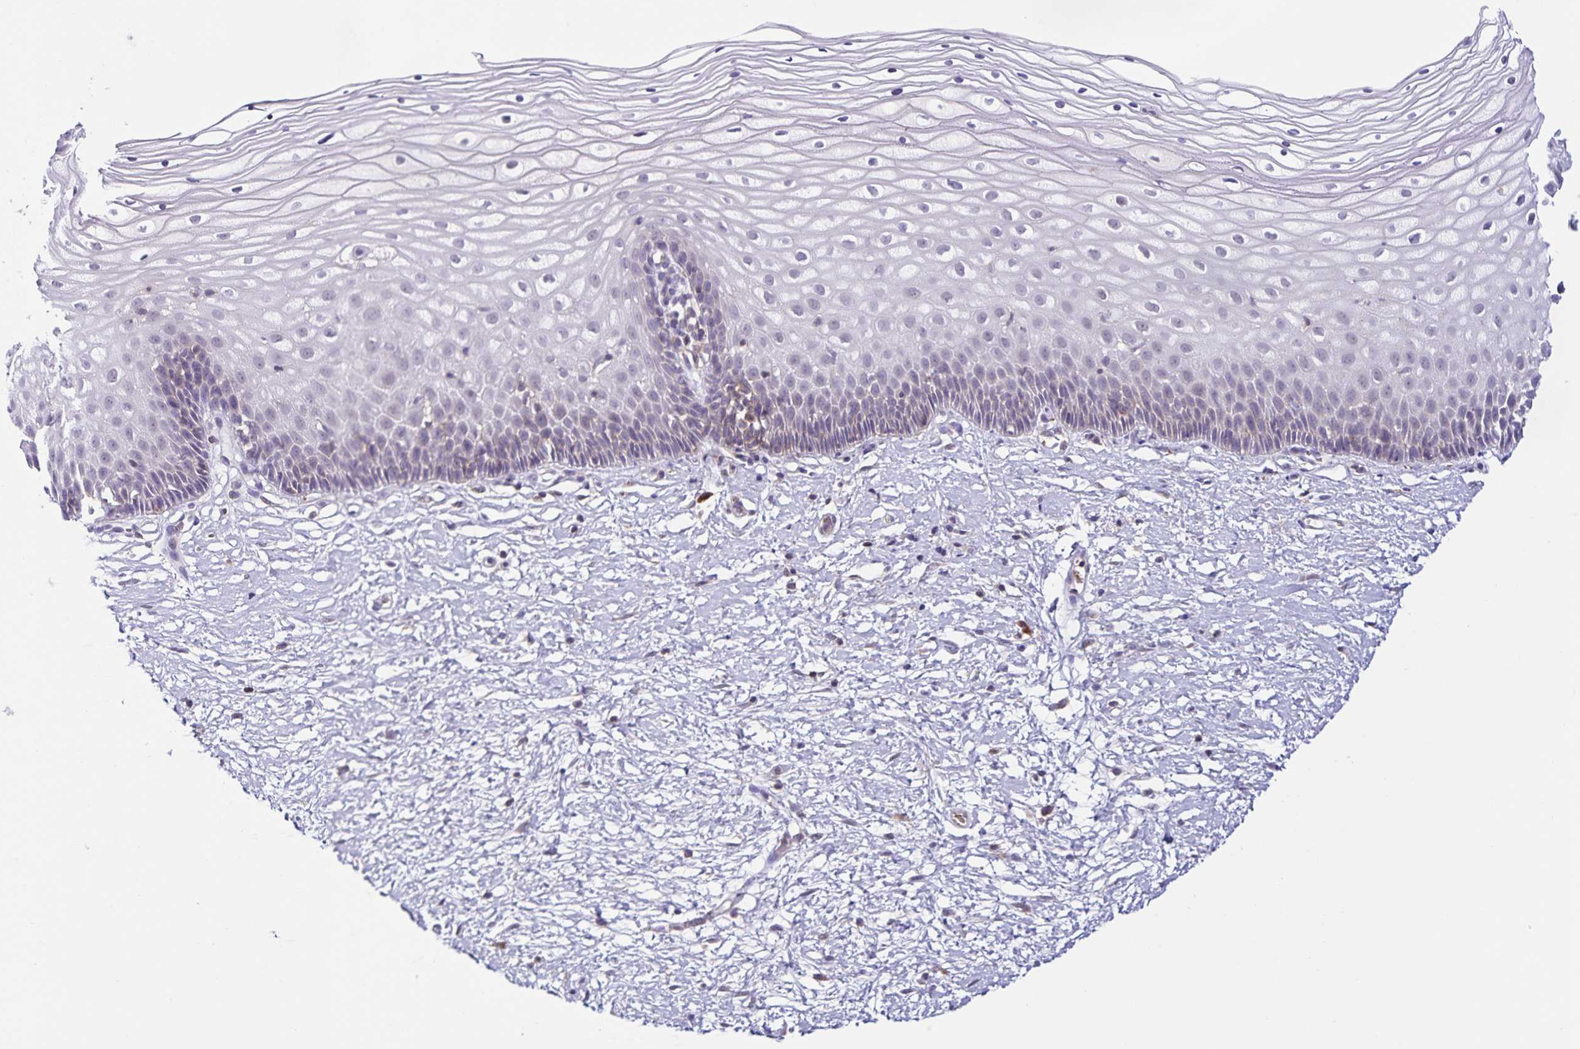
{"staining": {"intensity": "negative", "quantity": "none", "location": "none"}, "tissue": "cervix", "cell_type": "Glandular cells", "image_type": "normal", "snomed": [{"axis": "morphology", "description": "Normal tissue, NOS"}, {"axis": "topography", "description": "Cervix"}], "caption": "Benign cervix was stained to show a protein in brown. There is no significant staining in glandular cells. (DAB (3,3'-diaminobenzidine) IHC visualized using brightfield microscopy, high magnification).", "gene": "STPG4", "patient": {"sex": "female", "age": 36}}